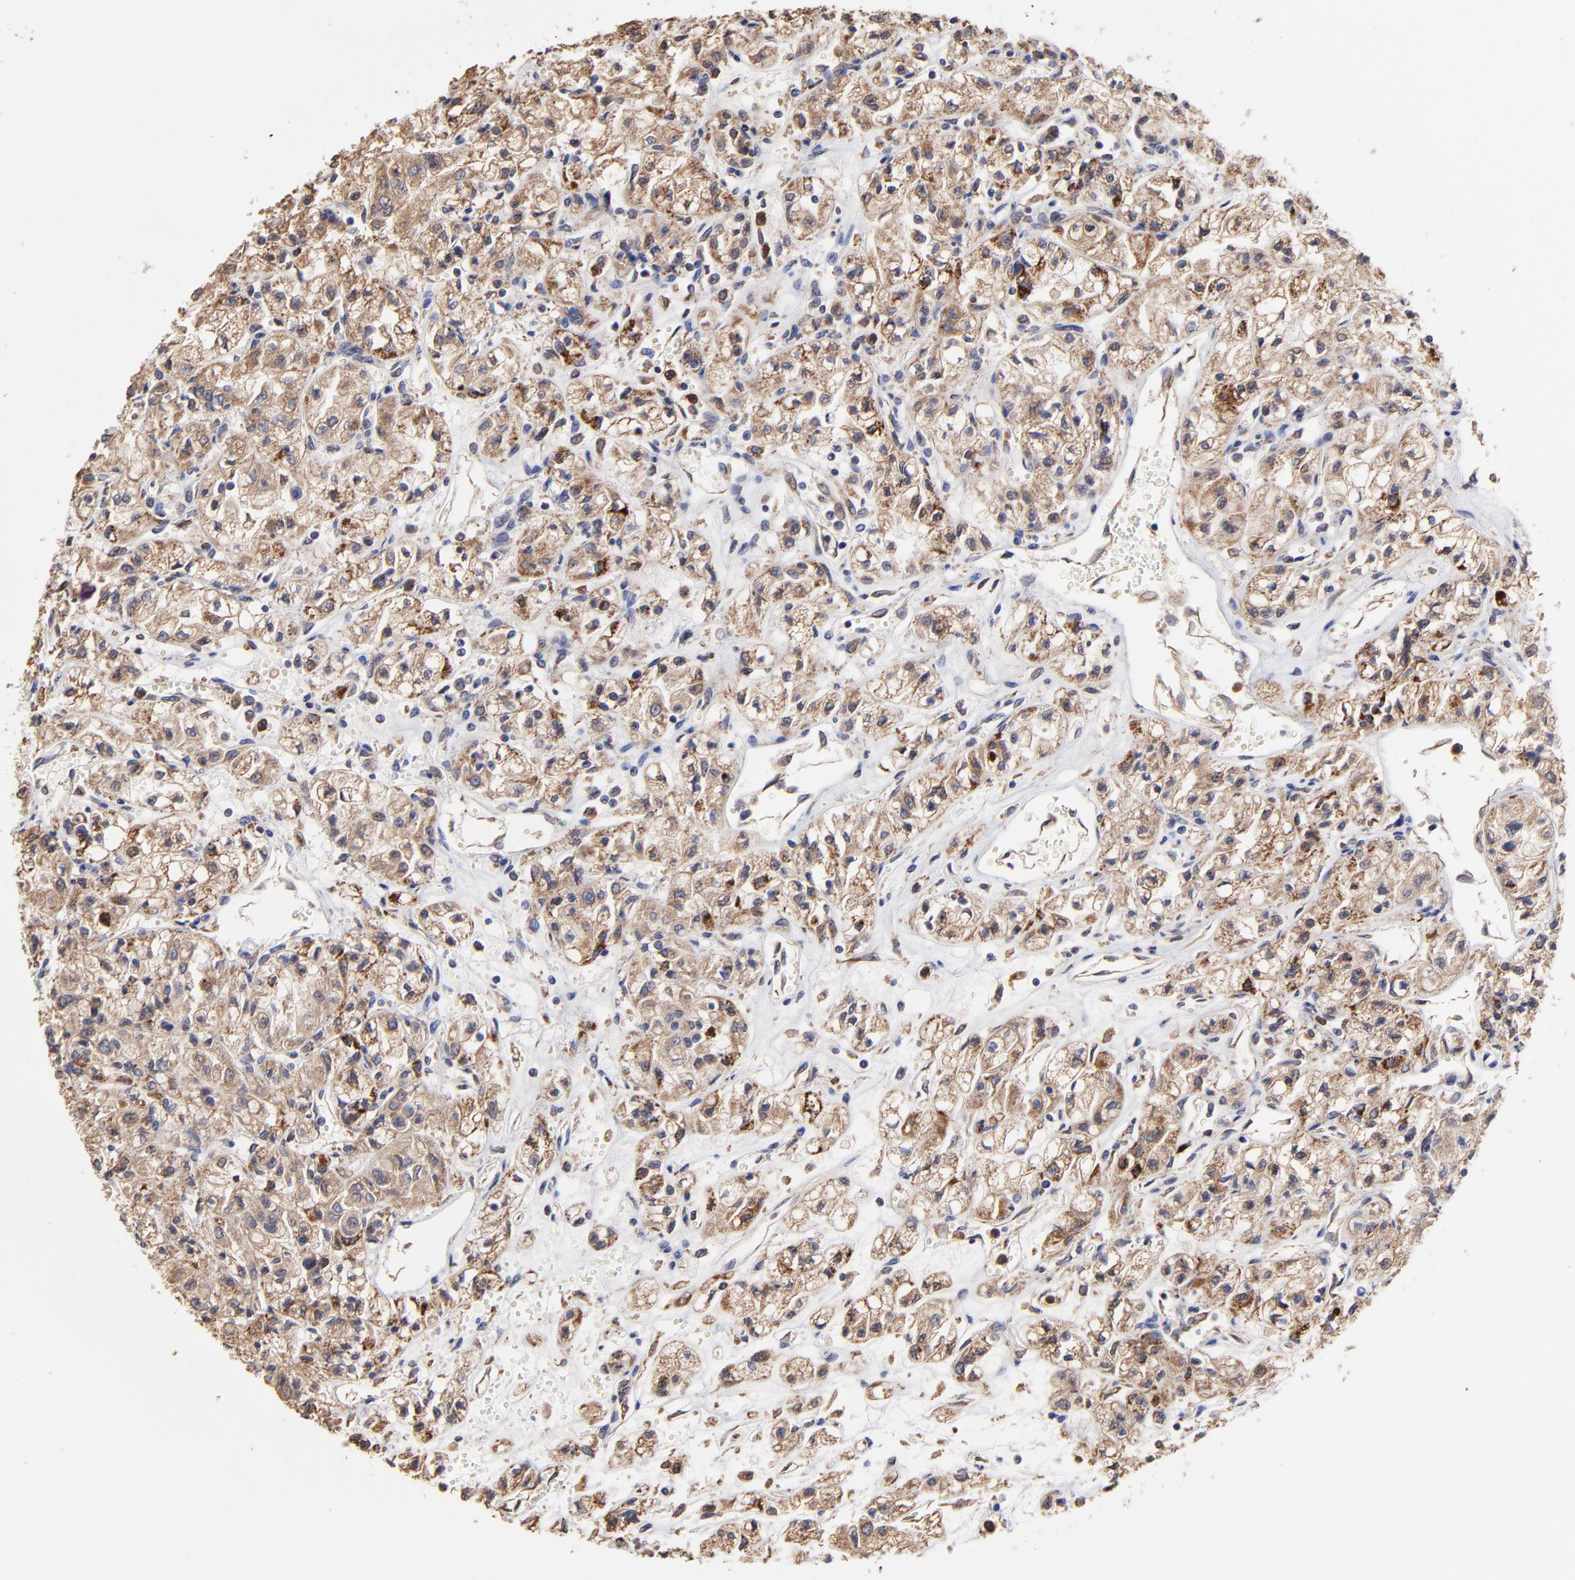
{"staining": {"intensity": "moderate", "quantity": ">75%", "location": "cytoplasmic/membranous"}, "tissue": "renal cancer", "cell_type": "Tumor cells", "image_type": "cancer", "snomed": [{"axis": "morphology", "description": "Adenocarcinoma, NOS"}, {"axis": "topography", "description": "Kidney"}], "caption": "The immunohistochemical stain highlights moderate cytoplasmic/membranous positivity in tumor cells of renal cancer (adenocarcinoma) tissue.", "gene": "PFKM", "patient": {"sex": "male", "age": 78}}